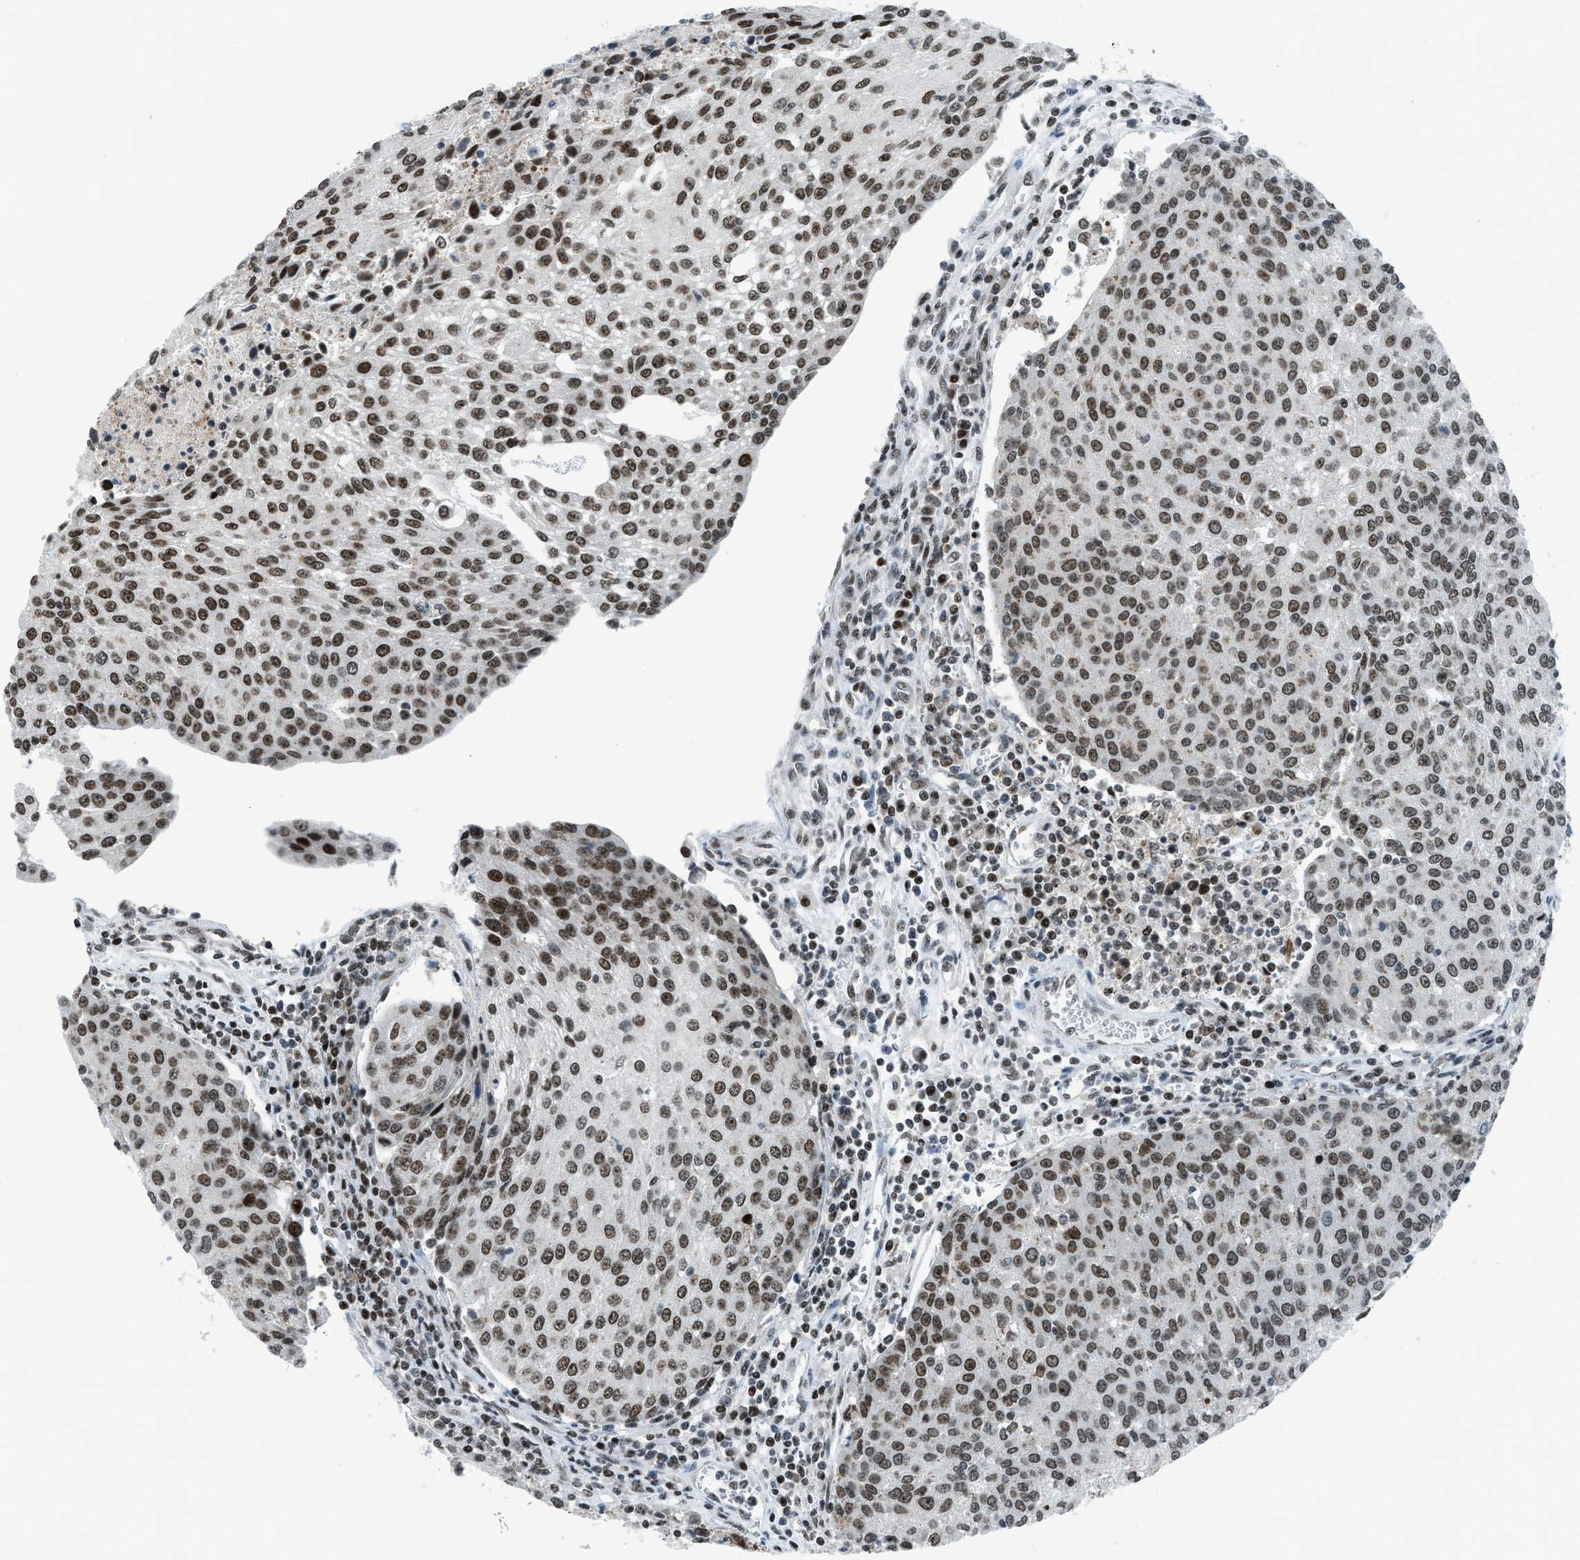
{"staining": {"intensity": "strong", "quantity": ">75%", "location": "nuclear"}, "tissue": "urothelial cancer", "cell_type": "Tumor cells", "image_type": "cancer", "snomed": [{"axis": "morphology", "description": "Urothelial carcinoma, High grade"}, {"axis": "topography", "description": "Urinary bladder"}], "caption": "This micrograph exhibits immunohistochemistry (IHC) staining of human high-grade urothelial carcinoma, with high strong nuclear staining in about >75% of tumor cells.", "gene": "RAD51B", "patient": {"sex": "female", "age": 85}}